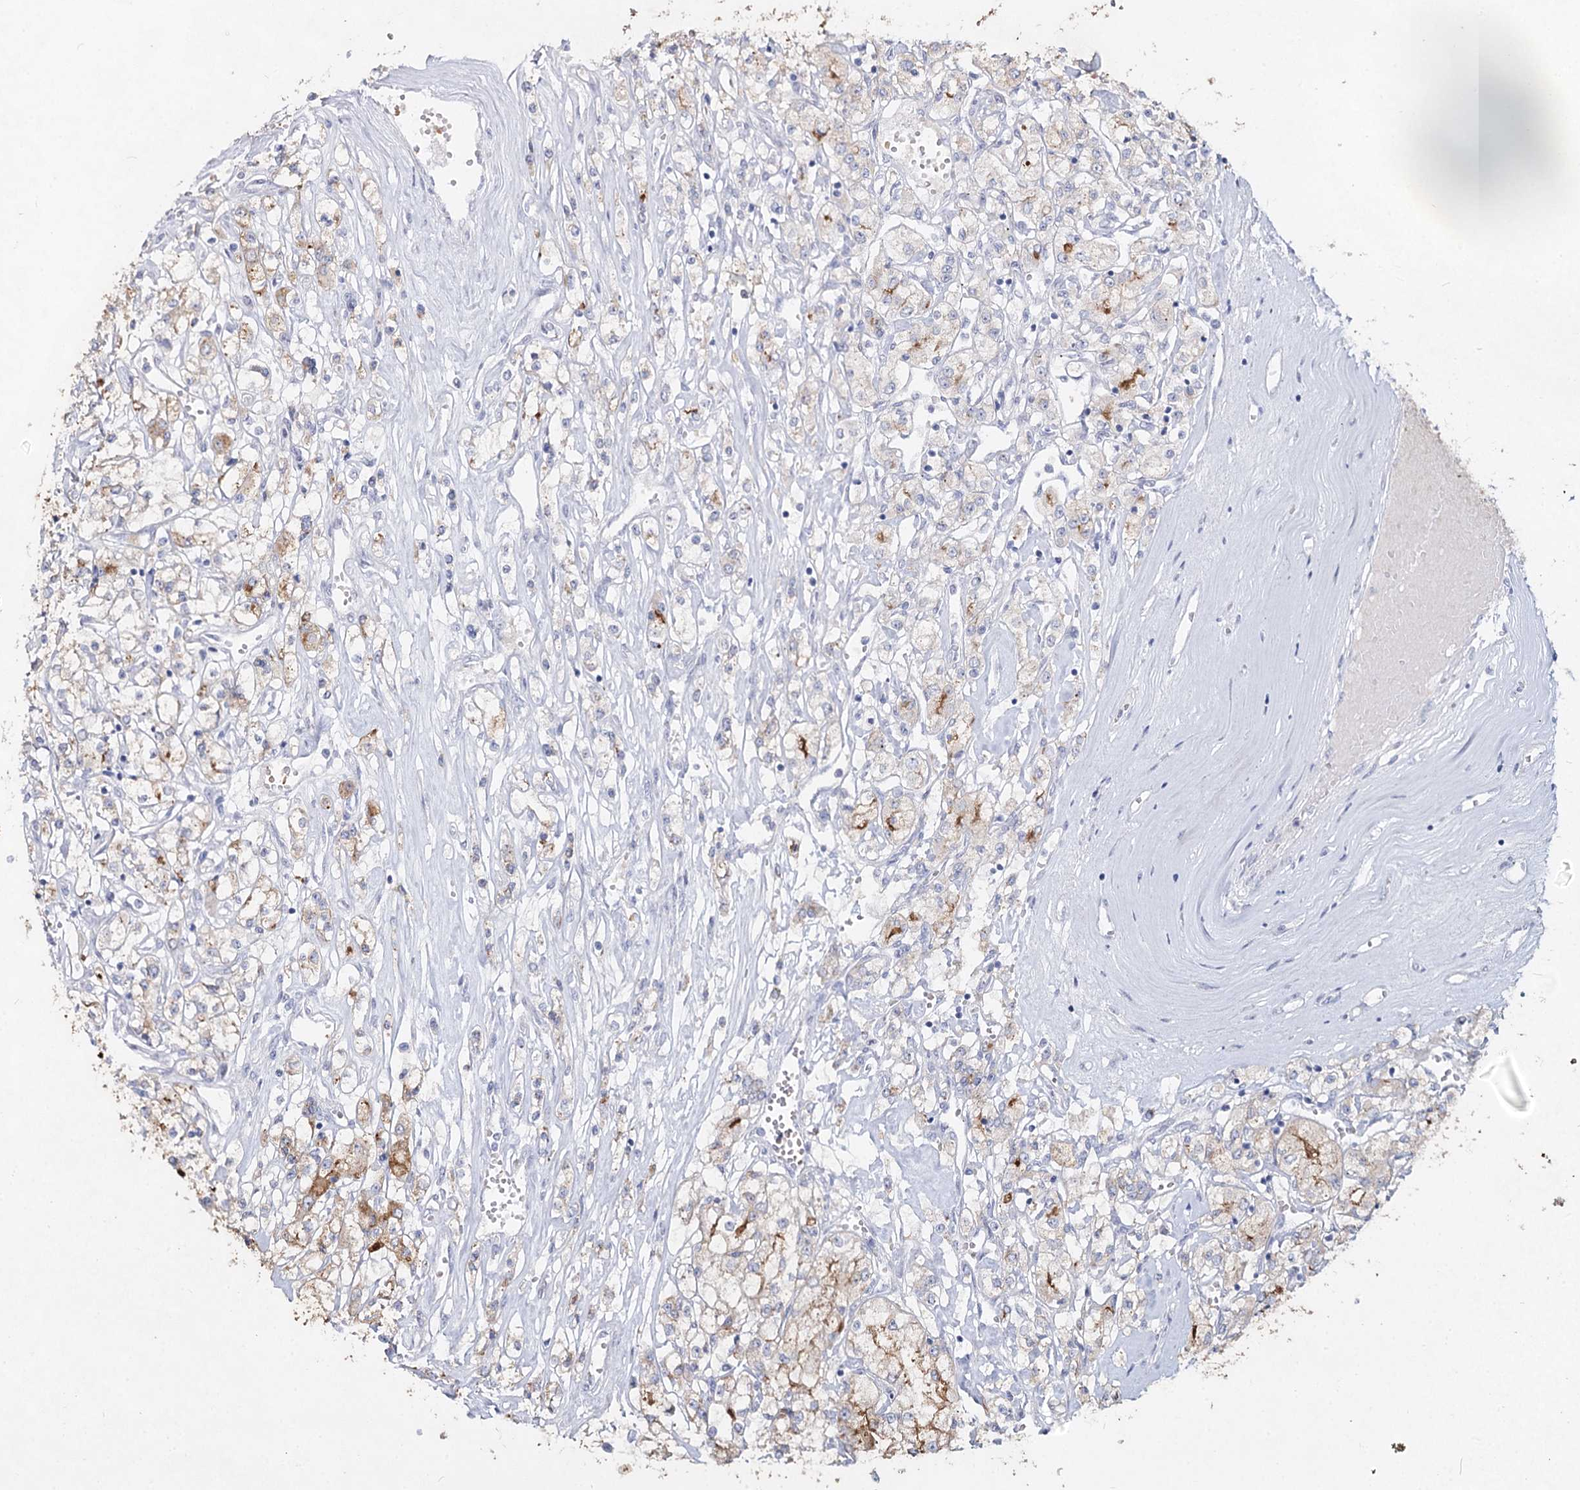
{"staining": {"intensity": "moderate", "quantity": "<25%", "location": "cytoplasmic/membranous"}, "tissue": "renal cancer", "cell_type": "Tumor cells", "image_type": "cancer", "snomed": [{"axis": "morphology", "description": "Adenocarcinoma, NOS"}, {"axis": "topography", "description": "Kidney"}], "caption": "Human renal adenocarcinoma stained with a brown dye displays moderate cytoplasmic/membranous positive expression in about <25% of tumor cells.", "gene": "CCDC73", "patient": {"sex": "female", "age": 59}}